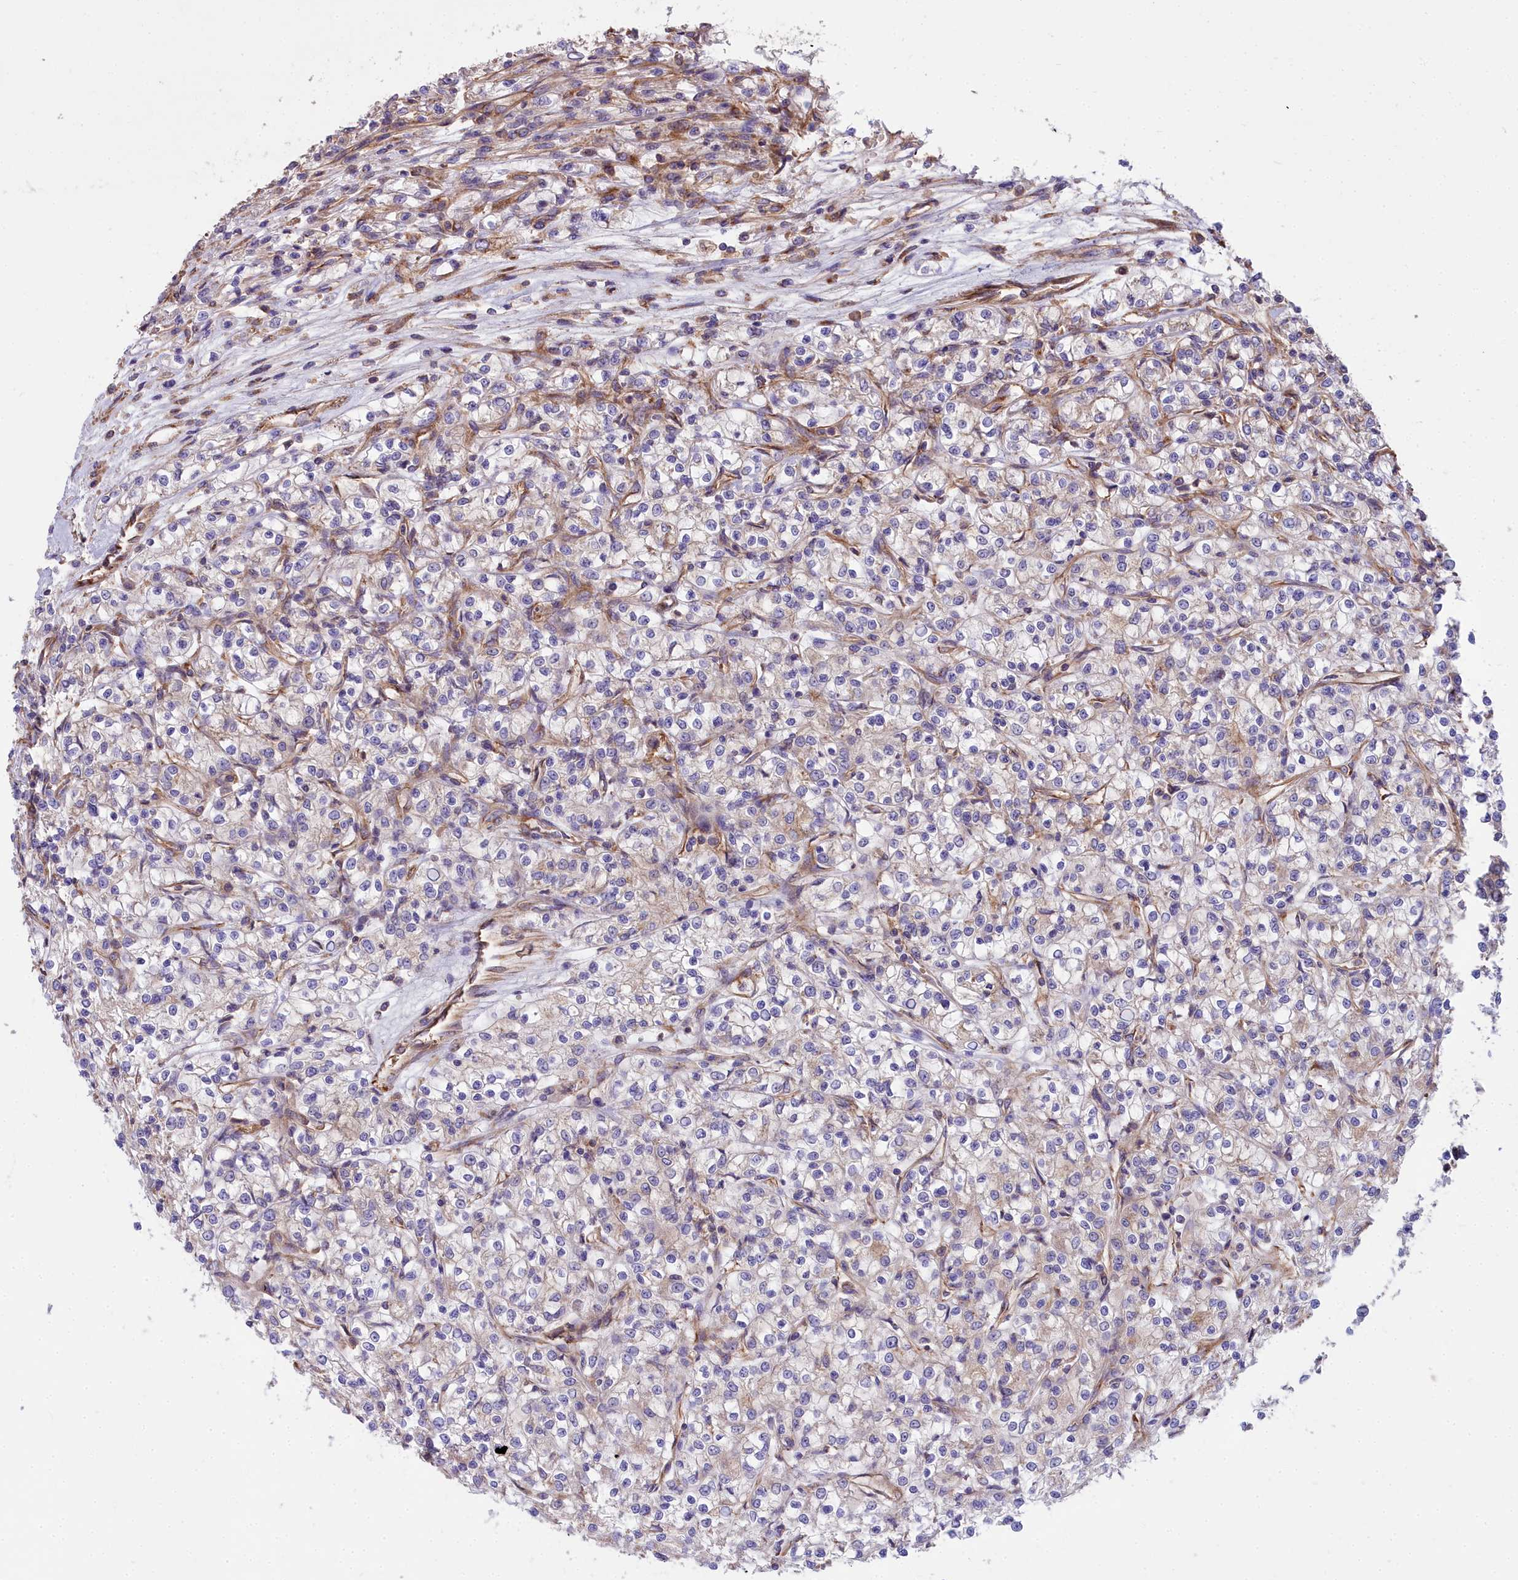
{"staining": {"intensity": "weak", "quantity": "<25%", "location": "cytoplasmic/membranous"}, "tissue": "renal cancer", "cell_type": "Tumor cells", "image_type": "cancer", "snomed": [{"axis": "morphology", "description": "Adenocarcinoma, NOS"}, {"axis": "topography", "description": "Kidney"}], "caption": "Histopathology image shows no significant protein staining in tumor cells of adenocarcinoma (renal).", "gene": "DCTN3", "patient": {"sex": "female", "age": 59}}